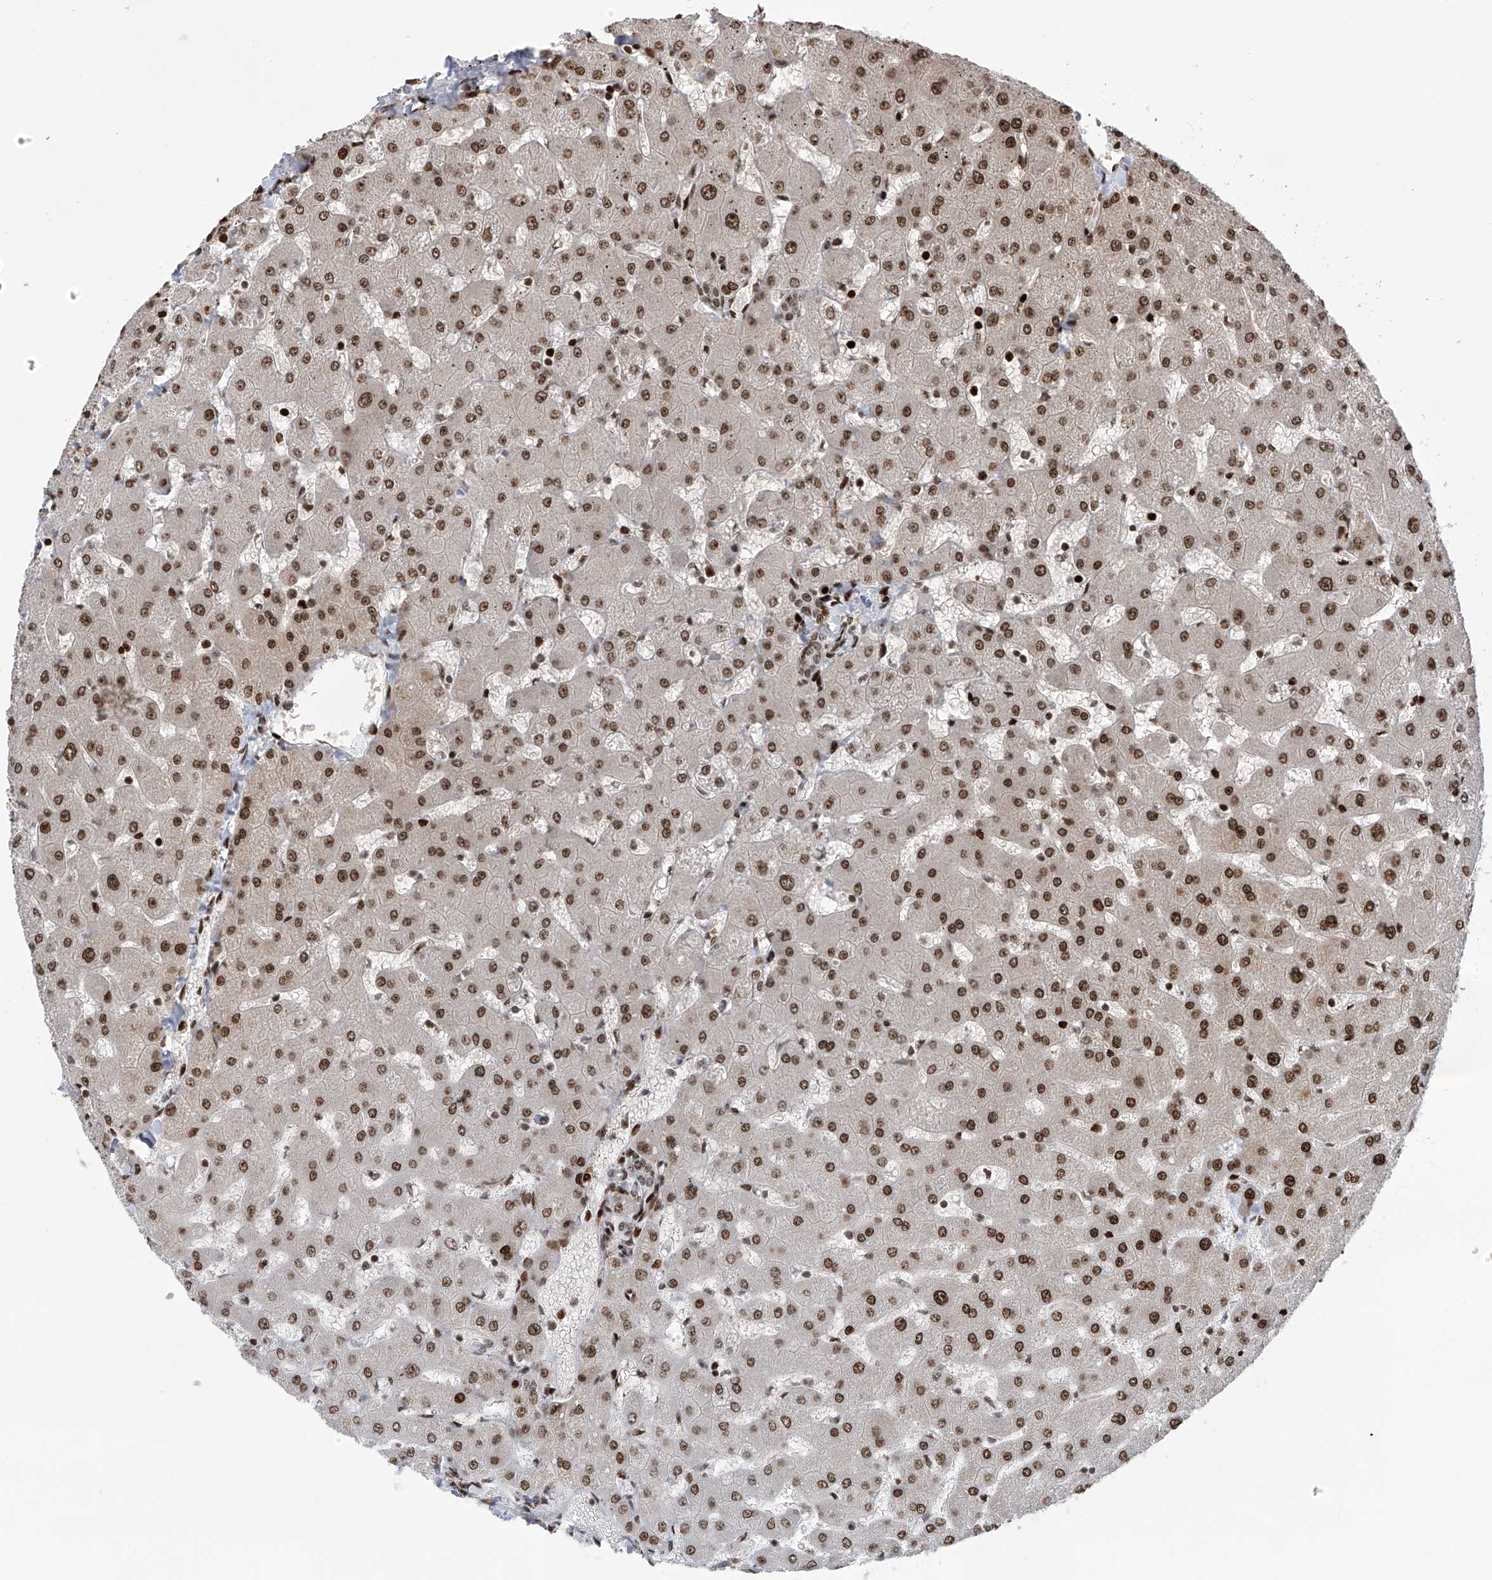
{"staining": {"intensity": "weak", "quantity": ">75%", "location": "nuclear"}, "tissue": "liver", "cell_type": "Cholangiocytes", "image_type": "normal", "snomed": [{"axis": "morphology", "description": "Normal tissue, NOS"}, {"axis": "topography", "description": "Liver"}], "caption": "DAB immunohistochemical staining of normal liver demonstrates weak nuclear protein expression in about >75% of cholangiocytes.", "gene": "PAK1IP1", "patient": {"sex": "female", "age": 63}}